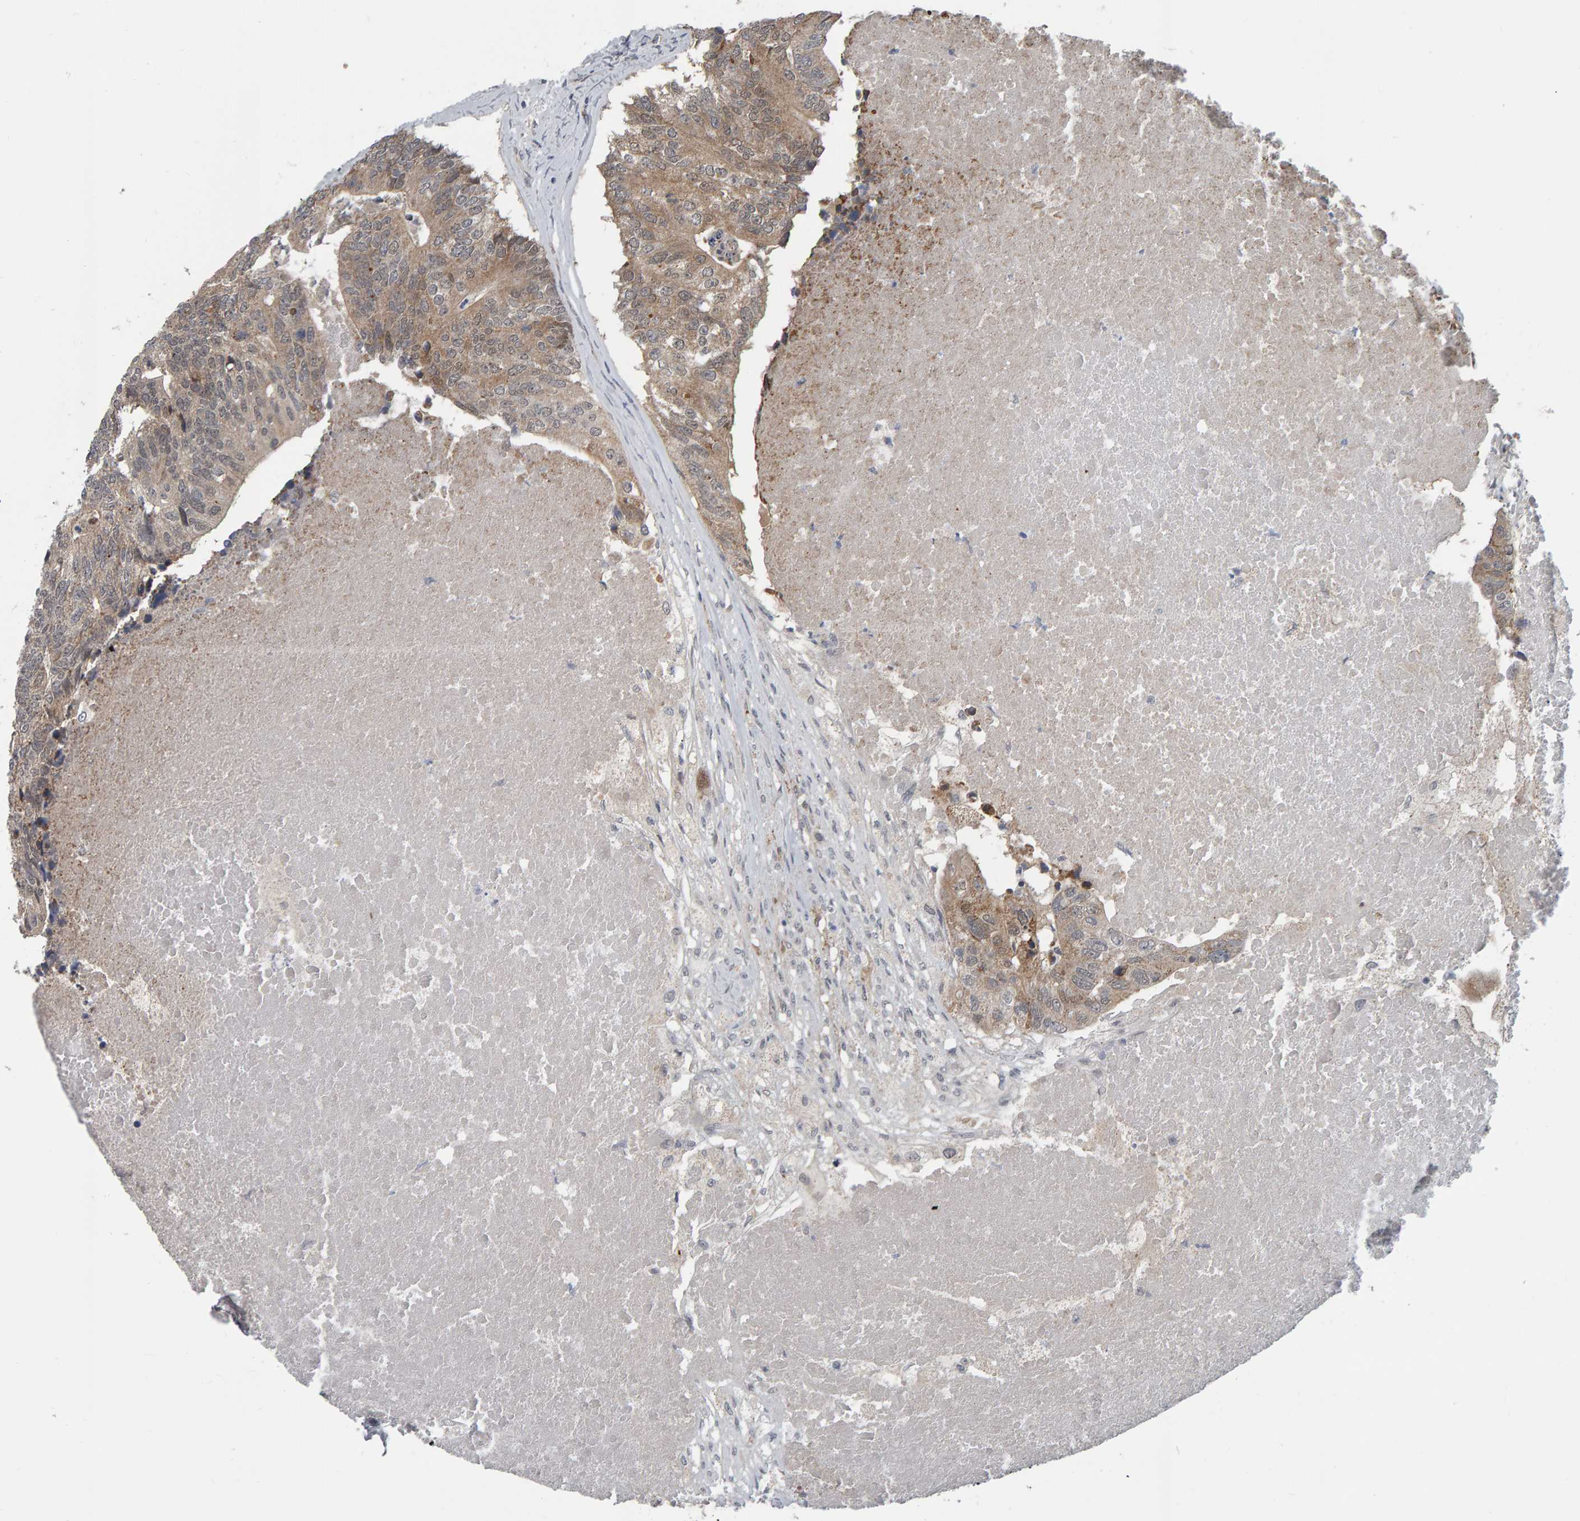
{"staining": {"intensity": "weak", "quantity": "25%-75%", "location": "cytoplasmic/membranous"}, "tissue": "colorectal cancer", "cell_type": "Tumor cells", "image_type": "cancer", "snomed": [{"axis": "morphology", "description": "Adenocarcinoma, NOS"}, {"axis": "topography", "description": "Colon"}], "caption": "Colorectal cancer (adenocarcinoma) stained with a brown dye reveals weak cytoplasmic/membranous positive positivity in about 25%-75% of tumor cells.", "gene": "COASY", "patient": {"sex": "female", "age": 67}}